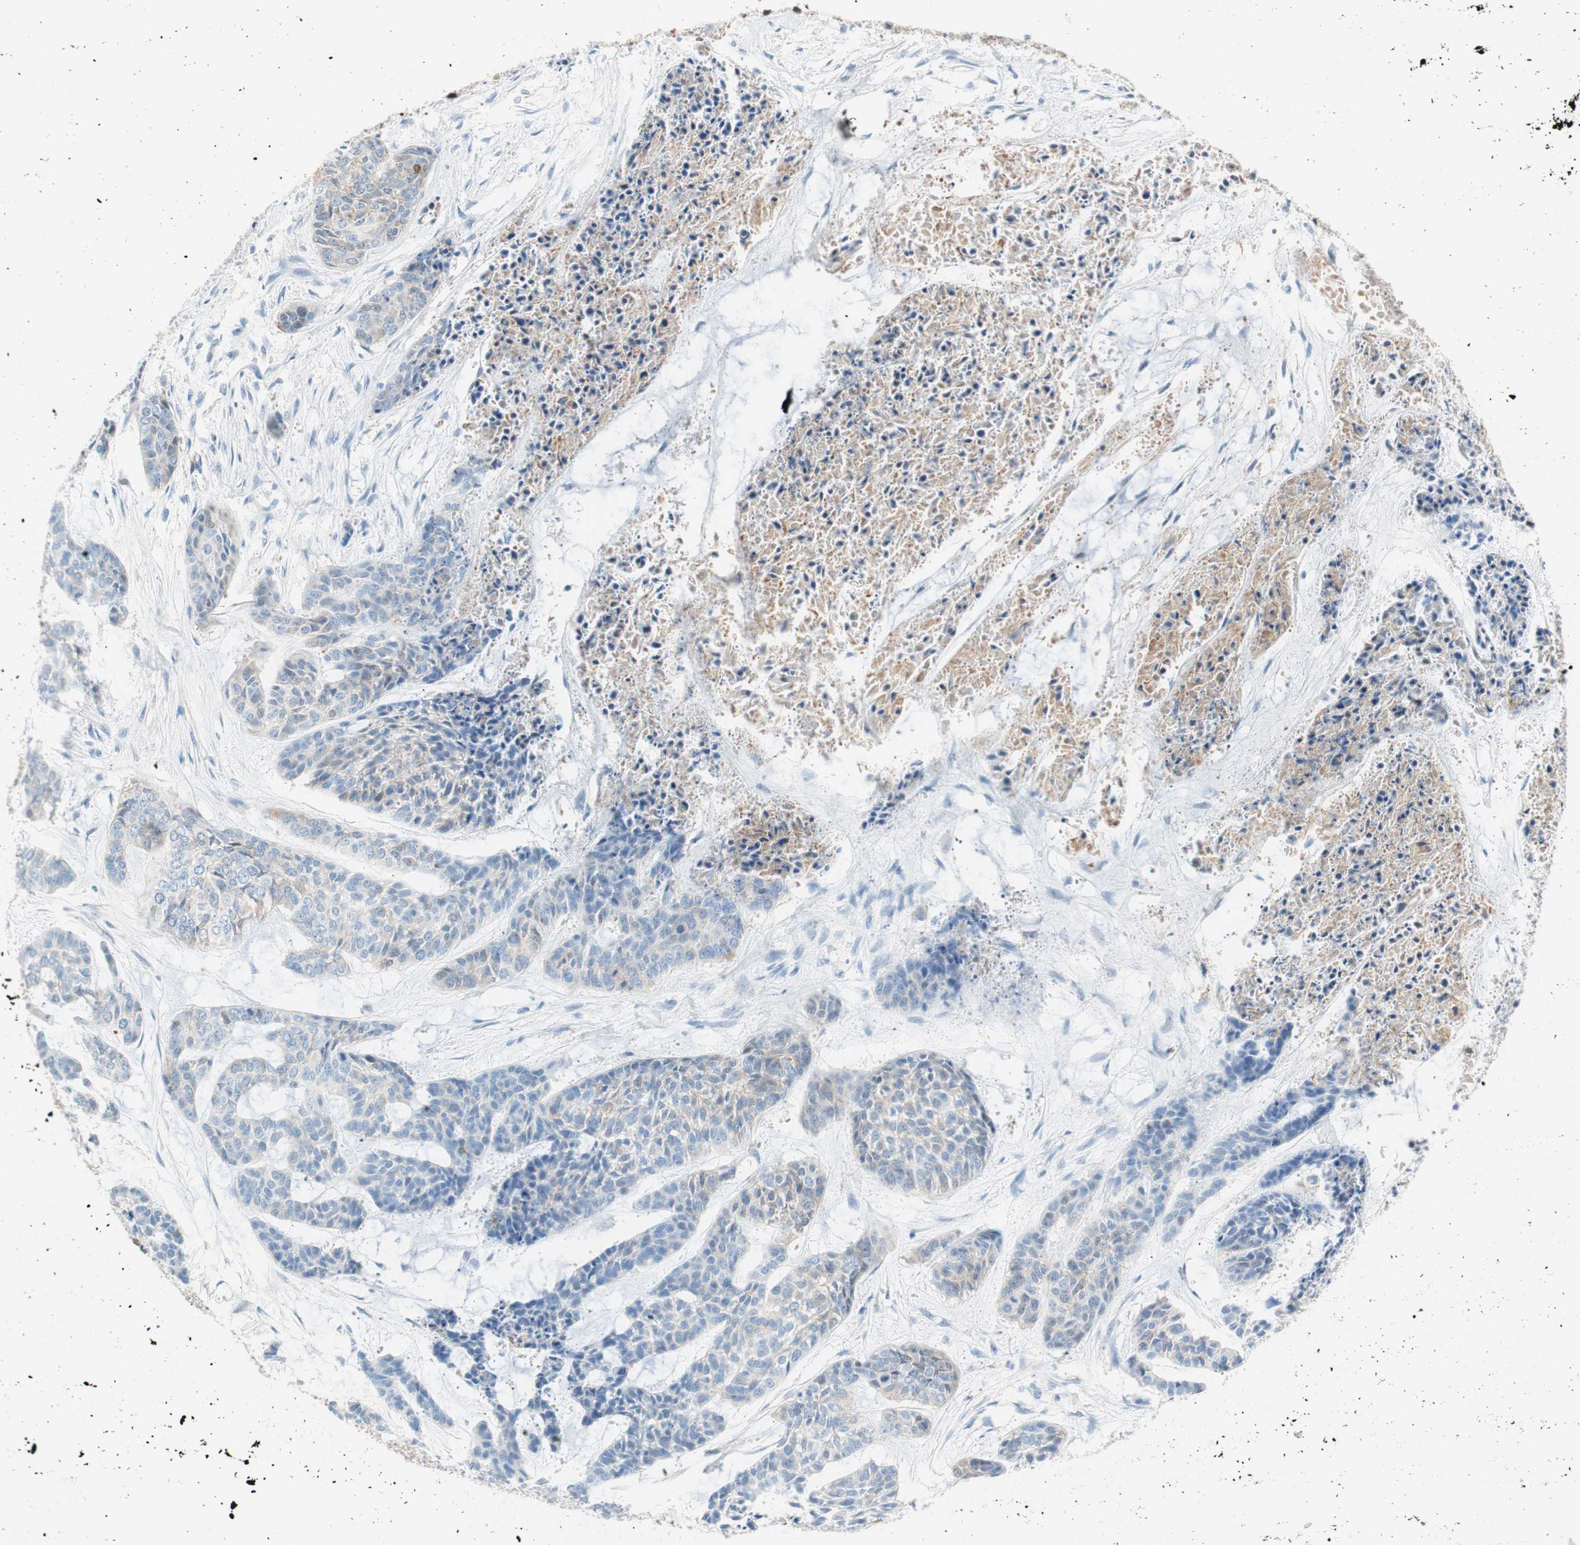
{"staining": {"intensity": "negative", "quantity": "none", "location": "none"}, "tissue": "skin cancer", "cell_type": "Tumor cells", "image_type": "cancer", "snomed": [{"axis": "morphology", "description": "Basal cell carcinoma"}, {"axis": "topography", "description": "Skin"}], "caption": "Immunohistochemical staining of human skin cancer (basal cell carcinoma) shows no significant staining in tumor cells. (Immunohistochemistry, brightfield microscopy, high magnification).", "gene": "RBP4", "patient": {"sex": "female", "age": 64}}